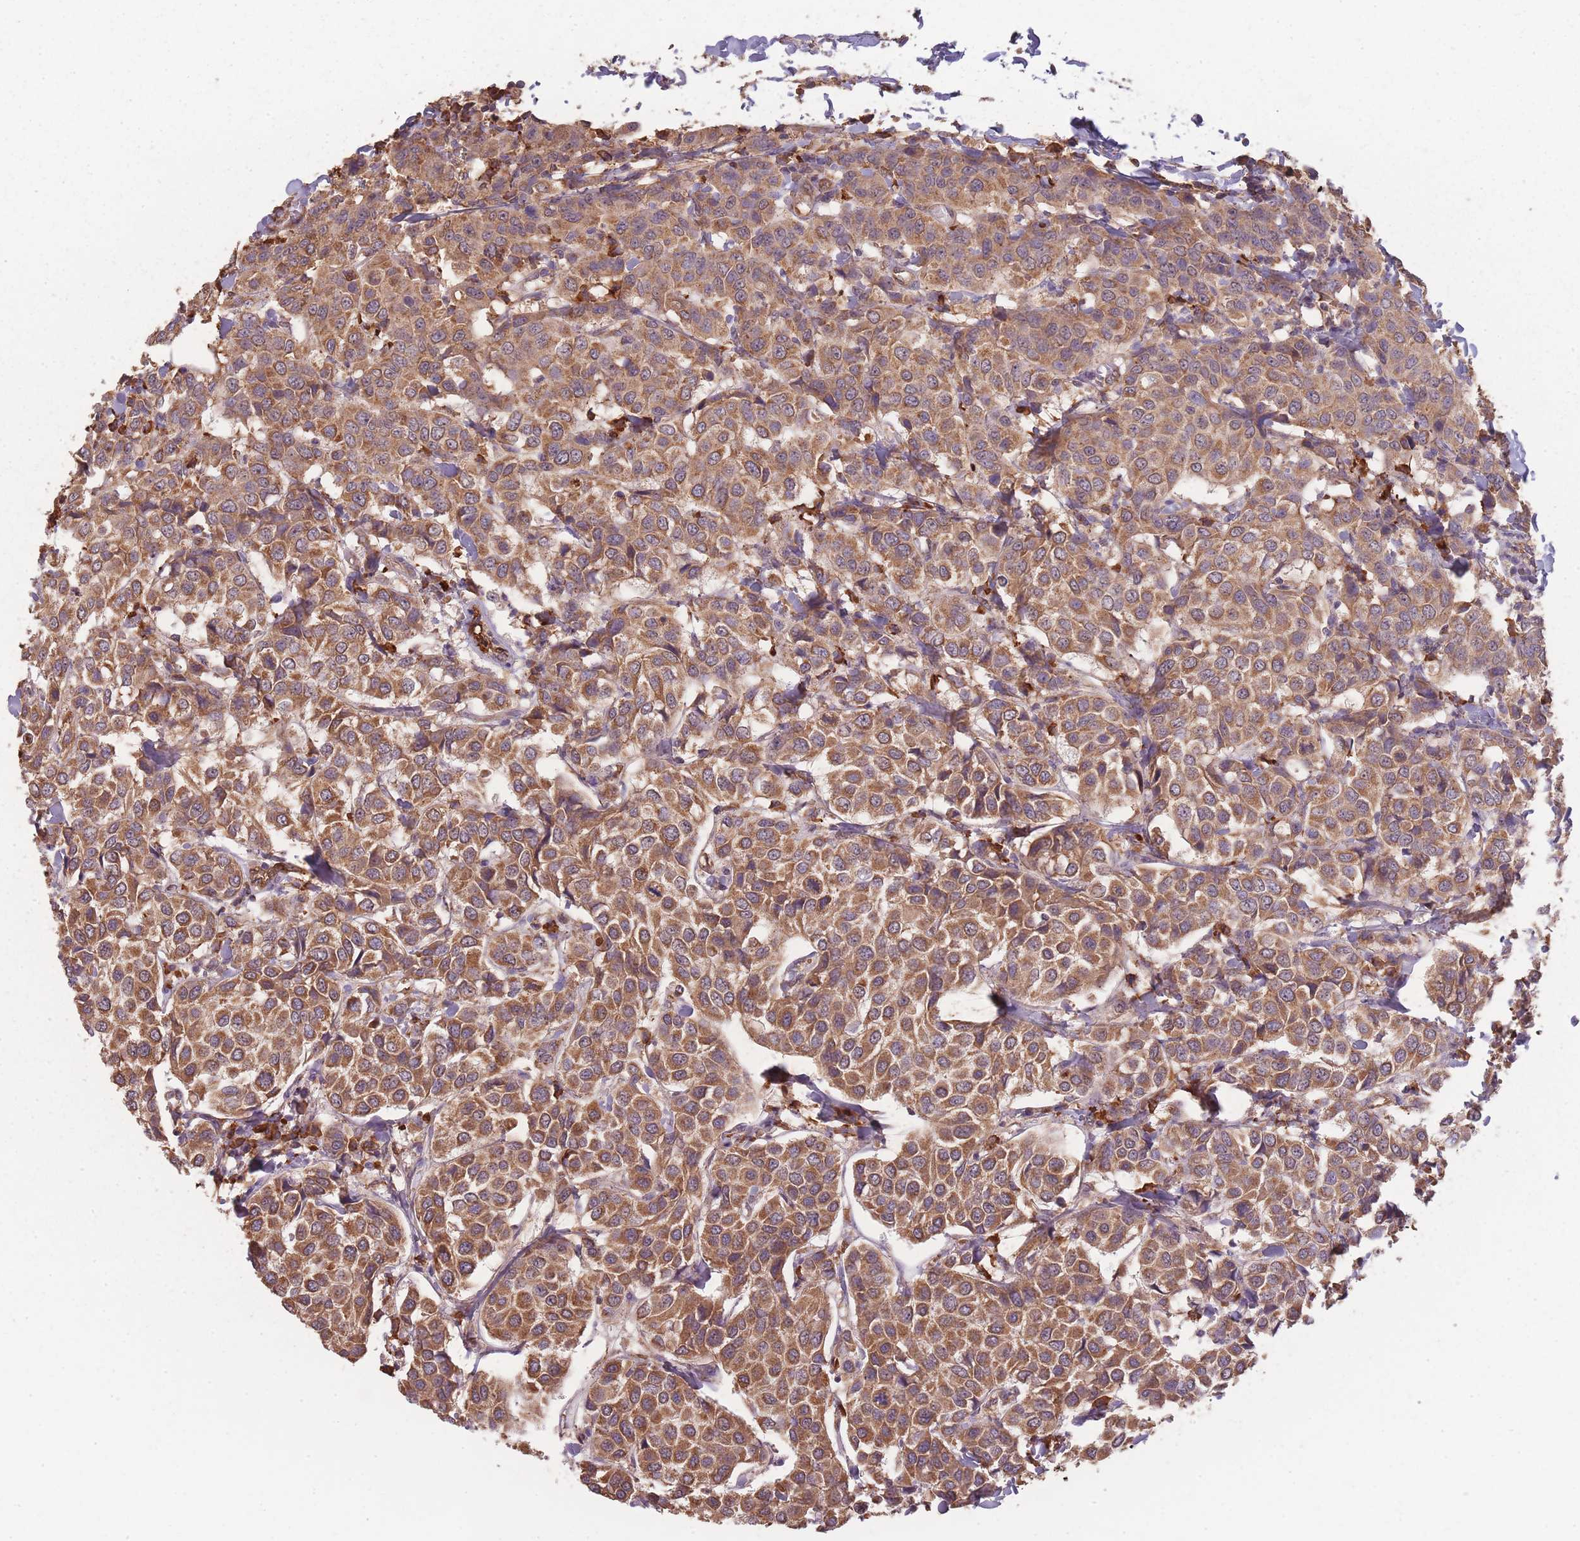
{"staining": {"intensity": "strong", "quantity": ">75%", "location": "cytoplasmic/membranous"}, "tissue": "breast cancer", "cell_type": "Tumor cells", "image_type": "cancer", "snomed": [{"axis": "morphology", "description": "Duct carcinoma"}, {"axis": "topography", "description": "Breast"}], "caption": "IHC of human breast infiltrating ductal carcinoma shows high levels of strong cytoplasmic/membranous staining in about >75% of tumor cells. The staining is performed using DAB (3,3'-diaminobenzidine) brown chromogen to label protein expression. The nuclei are counter-stained blue using hematoxylin.", "gene": "SANBR", "patient": {"sex": "female", "age": 55}}